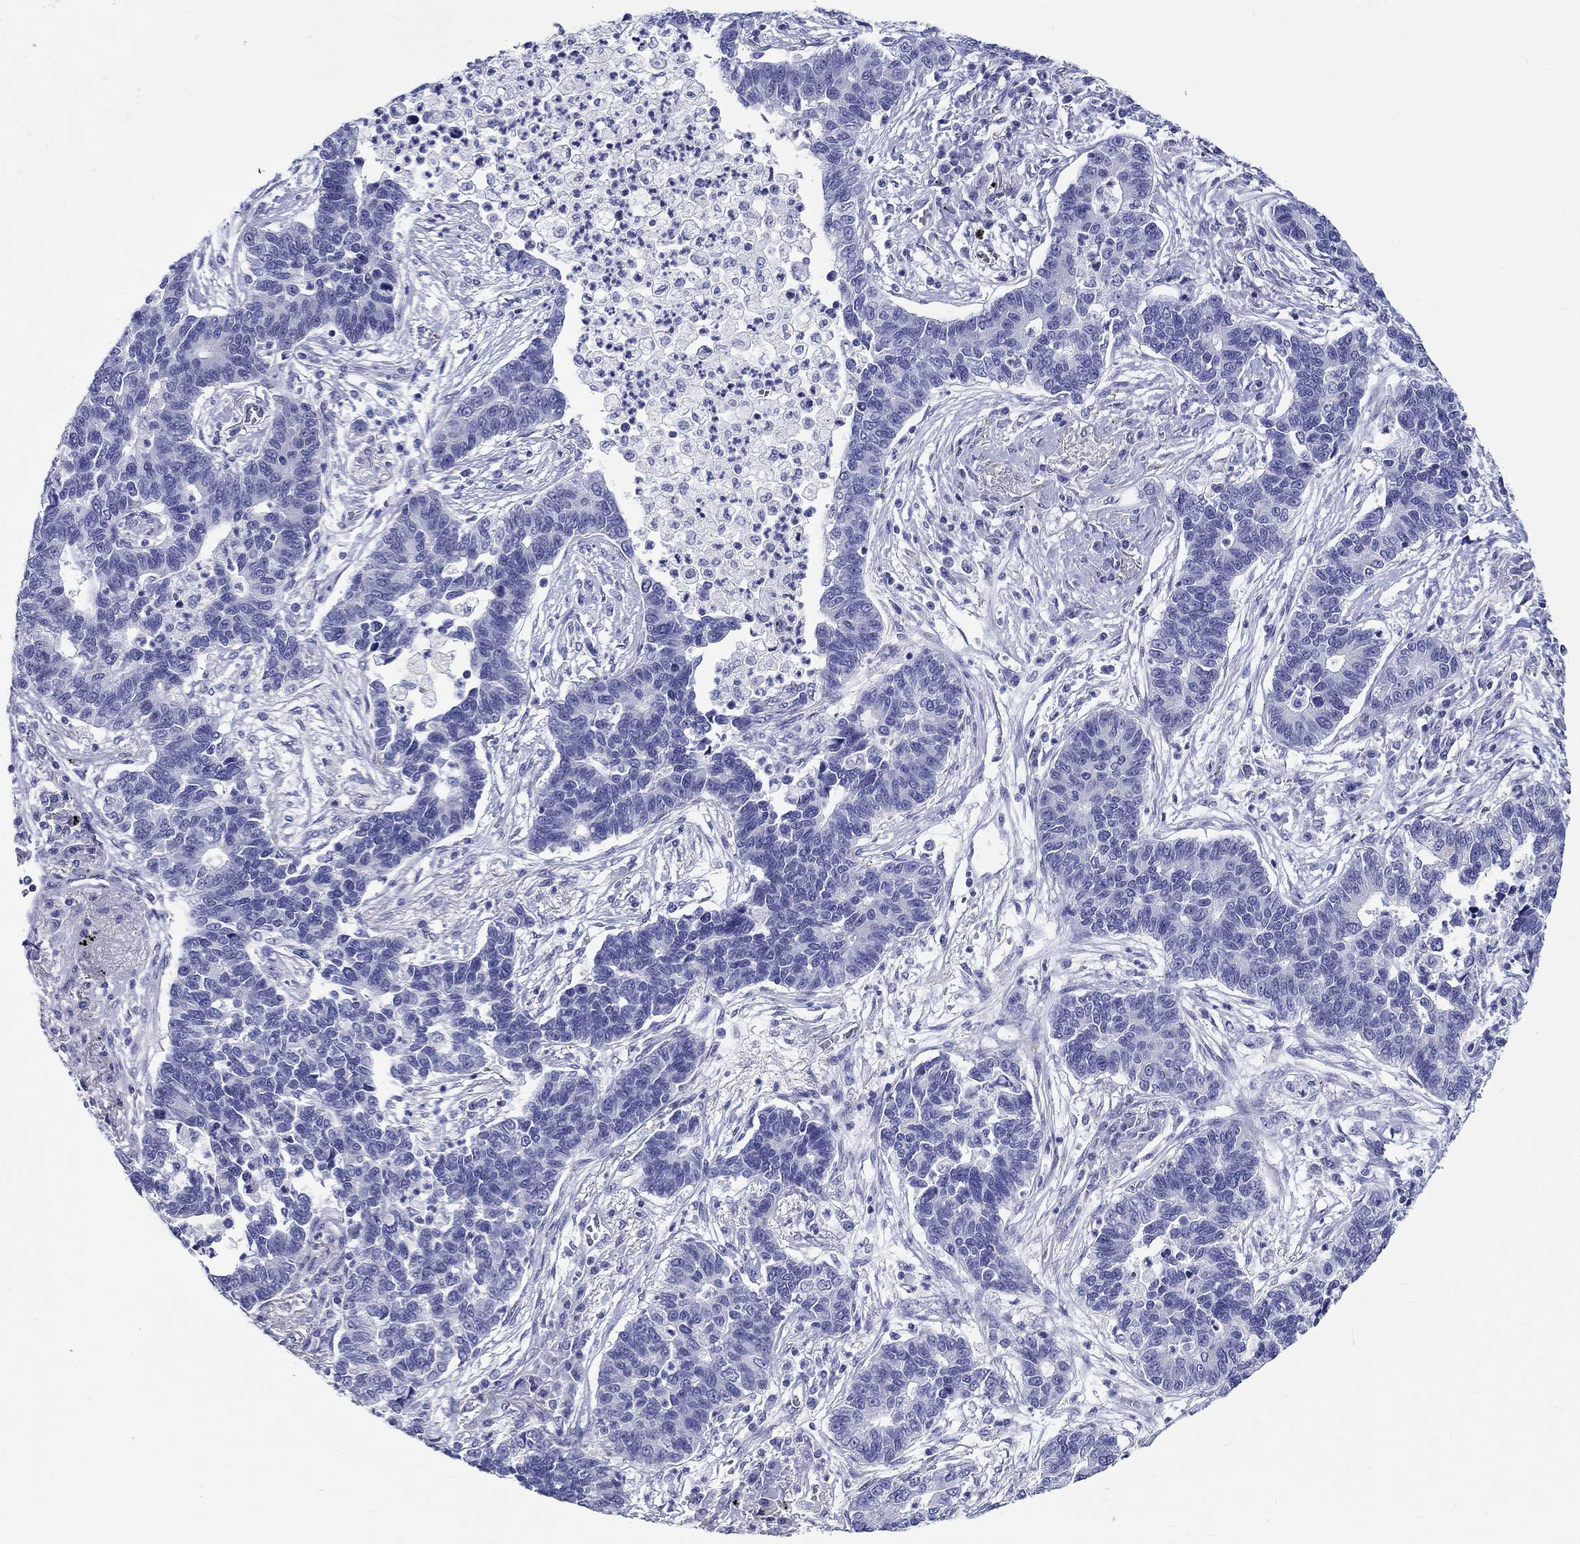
{"staining": {"intensity": "negative", "quantity": "none", "location": "none"}, "tissue": "lung cancer", "cell_type": "Tumor cells", "image_type": "cancer", "snomed": [{"axis": "morphology", "description": "Adenocarcinoma, NOS"}, {"axis": "topography", "description": "Lung"}], "caption": "Tumor cells are negative for brown protein staining in lung adenocarcinoma. (Brightfield microscopy of DAB IHC at high magnification).", "gene": "H1-1", "patient": {"sex": "female", "age": 57}}